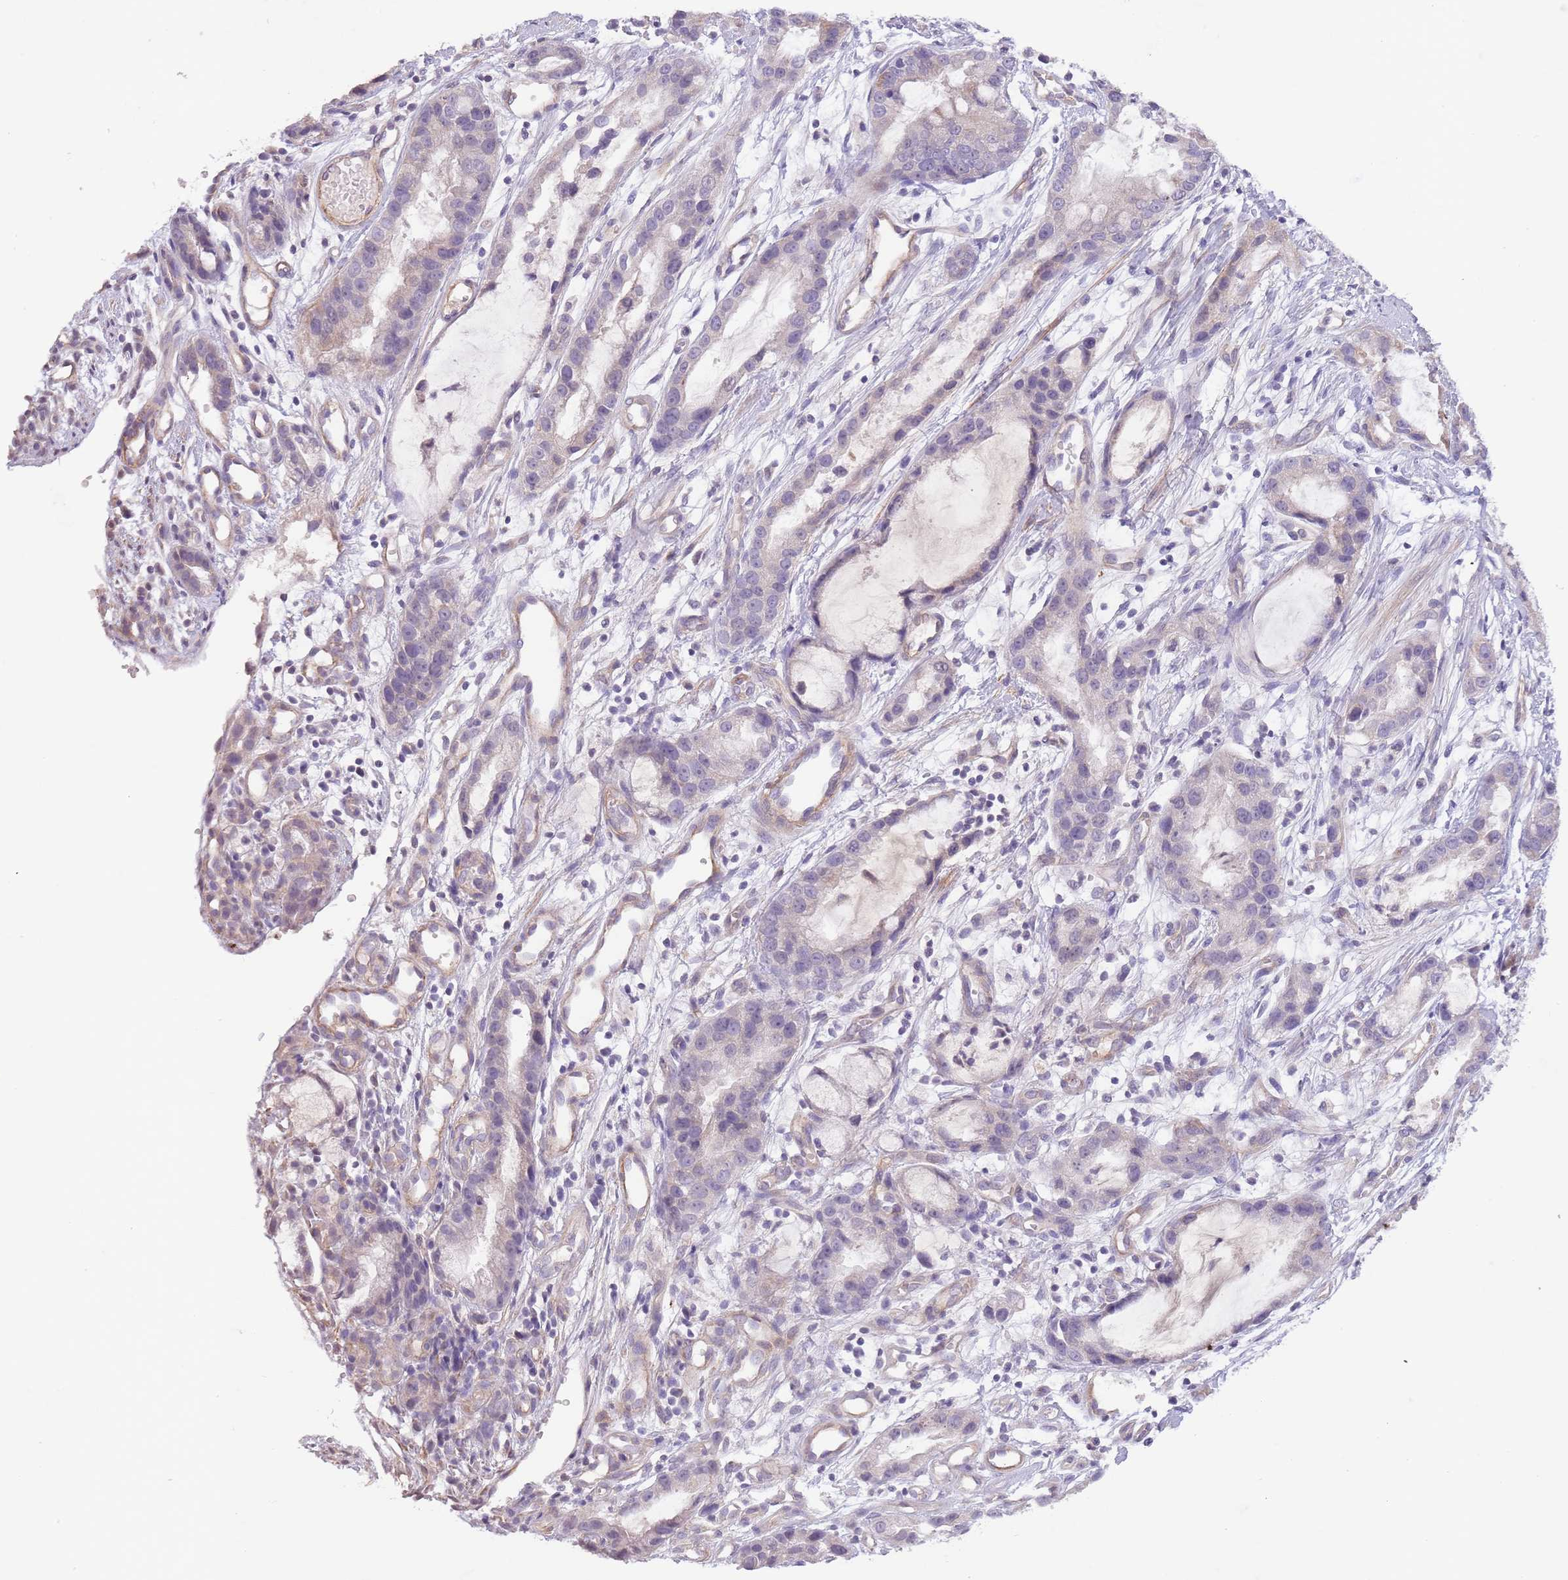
{"staining": {"intensity": "negative", "quantity": "none", "location": "none"}, "tissue": "stomach cancer", "cell_type": "Tumor cells", "image_type": "cancer", "snomed": [{"axis": "morphology", "description": "Adenocarcinoma, NOS"}, {"axis": "topography", "description": "Stomach"}], "caption": "This is an immunohistochemistry (IHC) histopathology image of human stomach cancer. There is no positivity in tumor cells.", "gene": "ZNF658", "patient": {"sex": "male", "age": 55}}